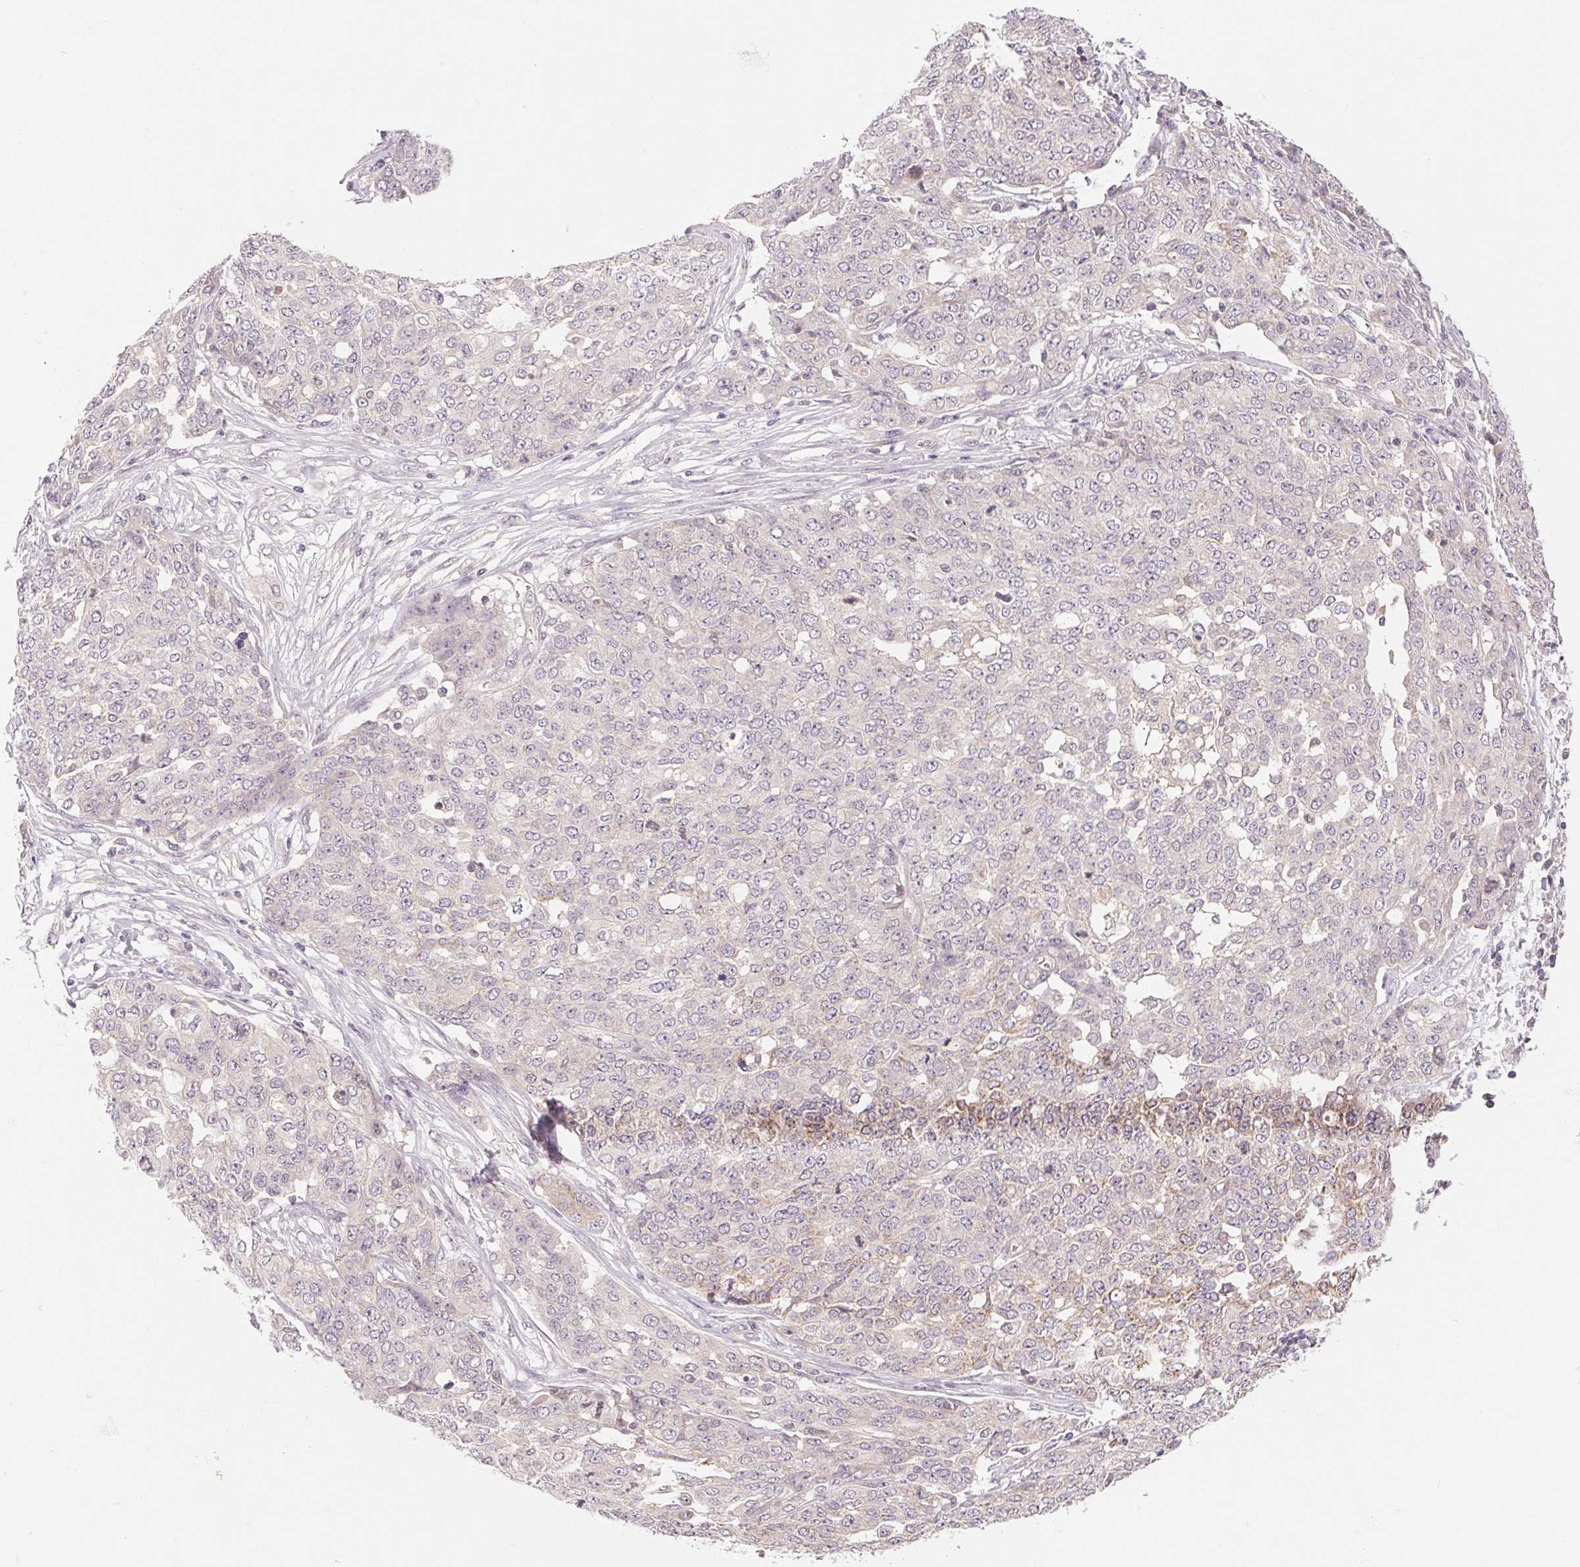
{"staining": {"intensity": "negative", "quantity": "none", "location": "none"}, "tissue": "ovarian cancer", "cell_type": "Tumor cells", "image_type": "cancer", "snomed": [{"axis": "morphology", "description": "Cystadenocarcinoma, serous, NOS"}, {"axis": "topography", "description": "Soft tissue"}, {"axis": "topography", "description": "Ovary"}], "caption": "Micrograph shows no significant protein staining in tumor cells of ovarian cancer (serous cystadenocarcinoma).", "gene": "BNIP5", "patient": {"sex": "female", "age": 57}}